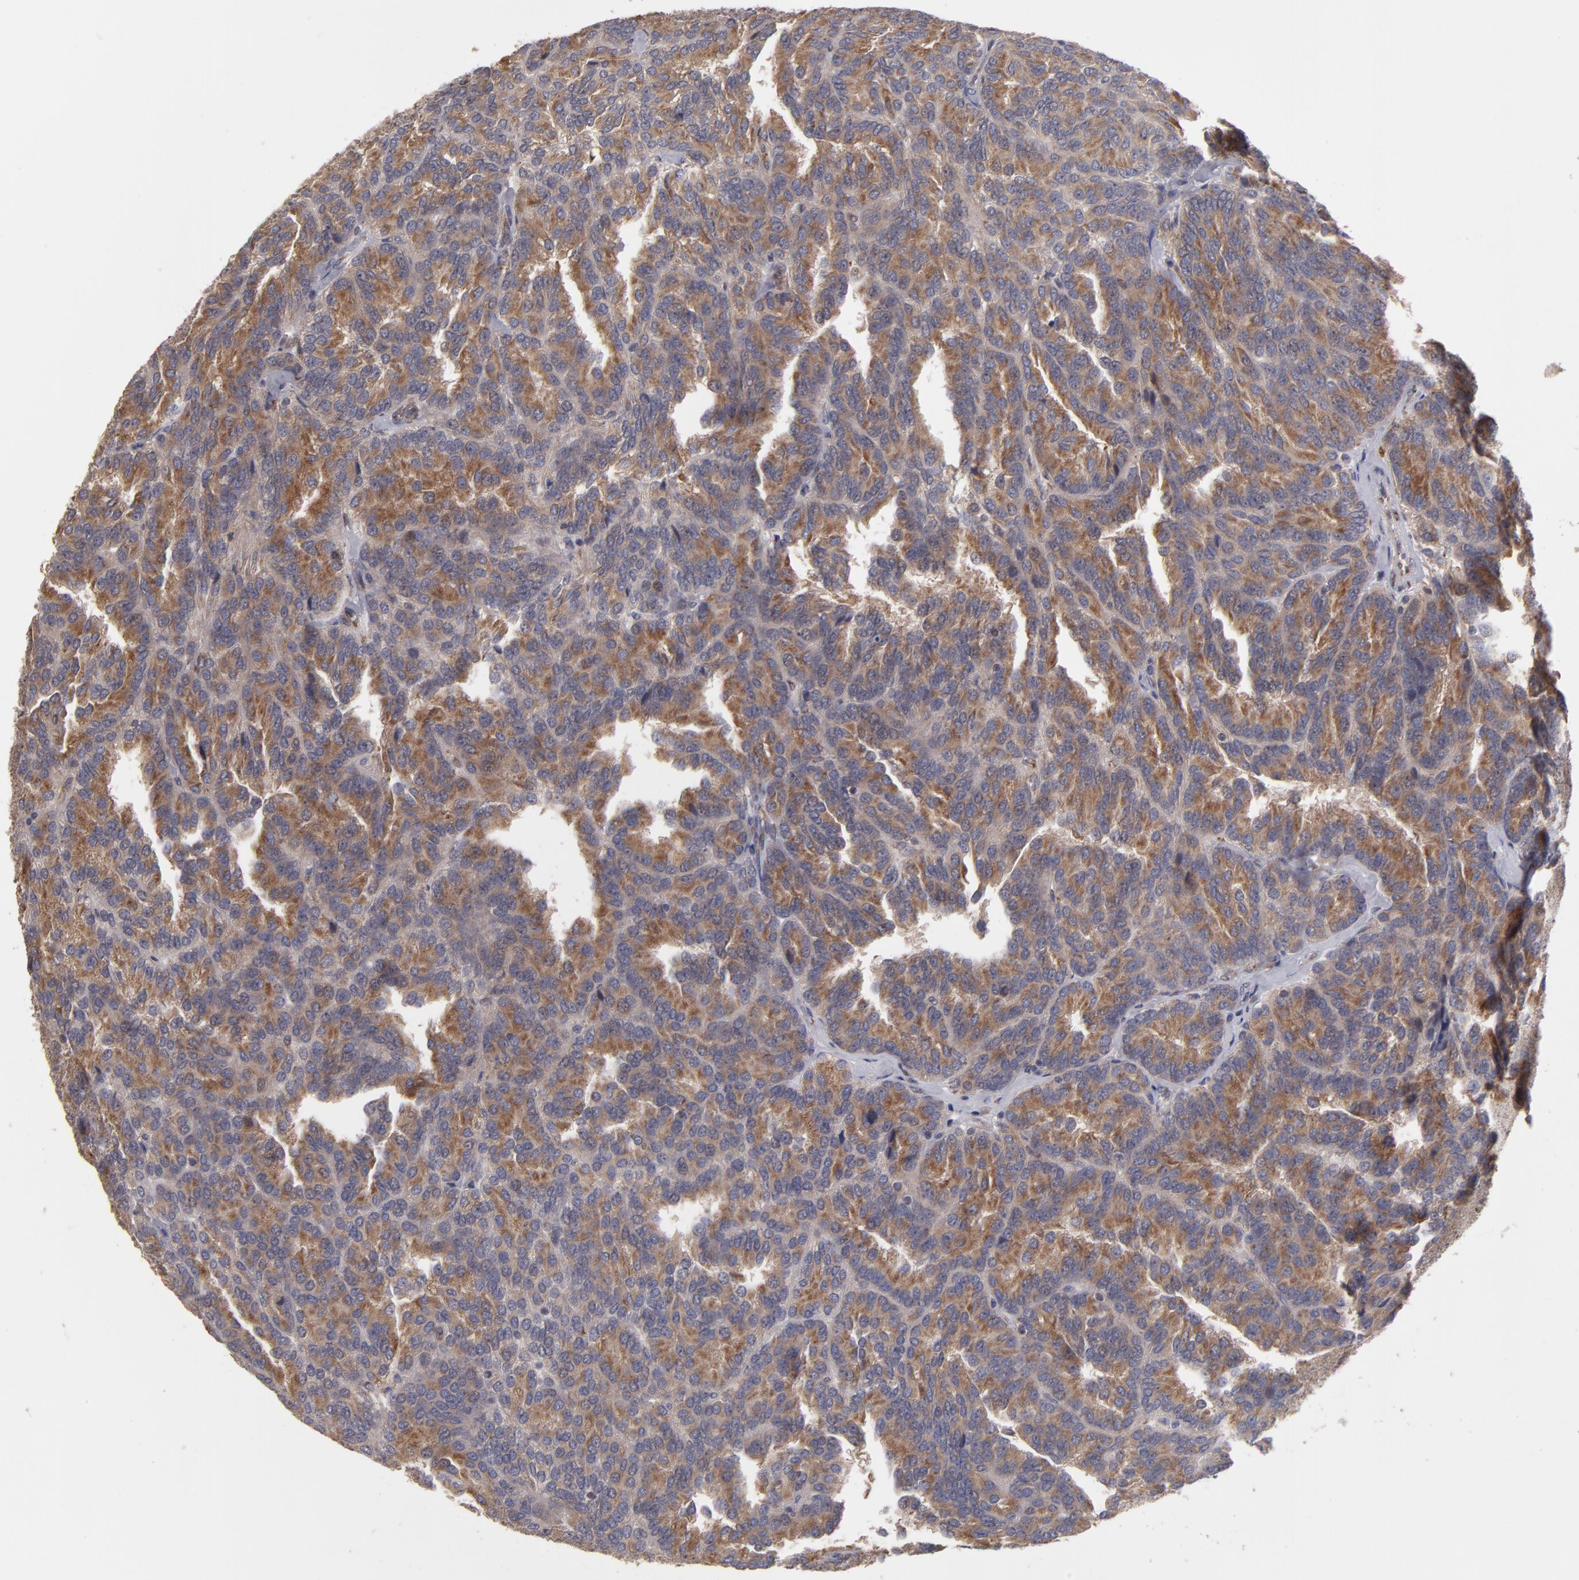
{"staining": {"intensity": "moderate", "quantity": ">75%", "location": "cytoplasmic/membranous"}, "tissue": "renal cancer", "cell_type": "Tumor cells", "image_type": "cancer", "snomed": [{"axis": "morphology", "description": "Adenocarcinoma, NOS"}, {"axis": "topography", "description": "Kidney"}], "caption": "This is a micrograph of IHC staining of adenocarcinoma (renal), which shows moderate expression in the cytoplasmic/membranous of tumor cells.", "gene": "SND1", "patient": {"sex": "male", "age": 46}}